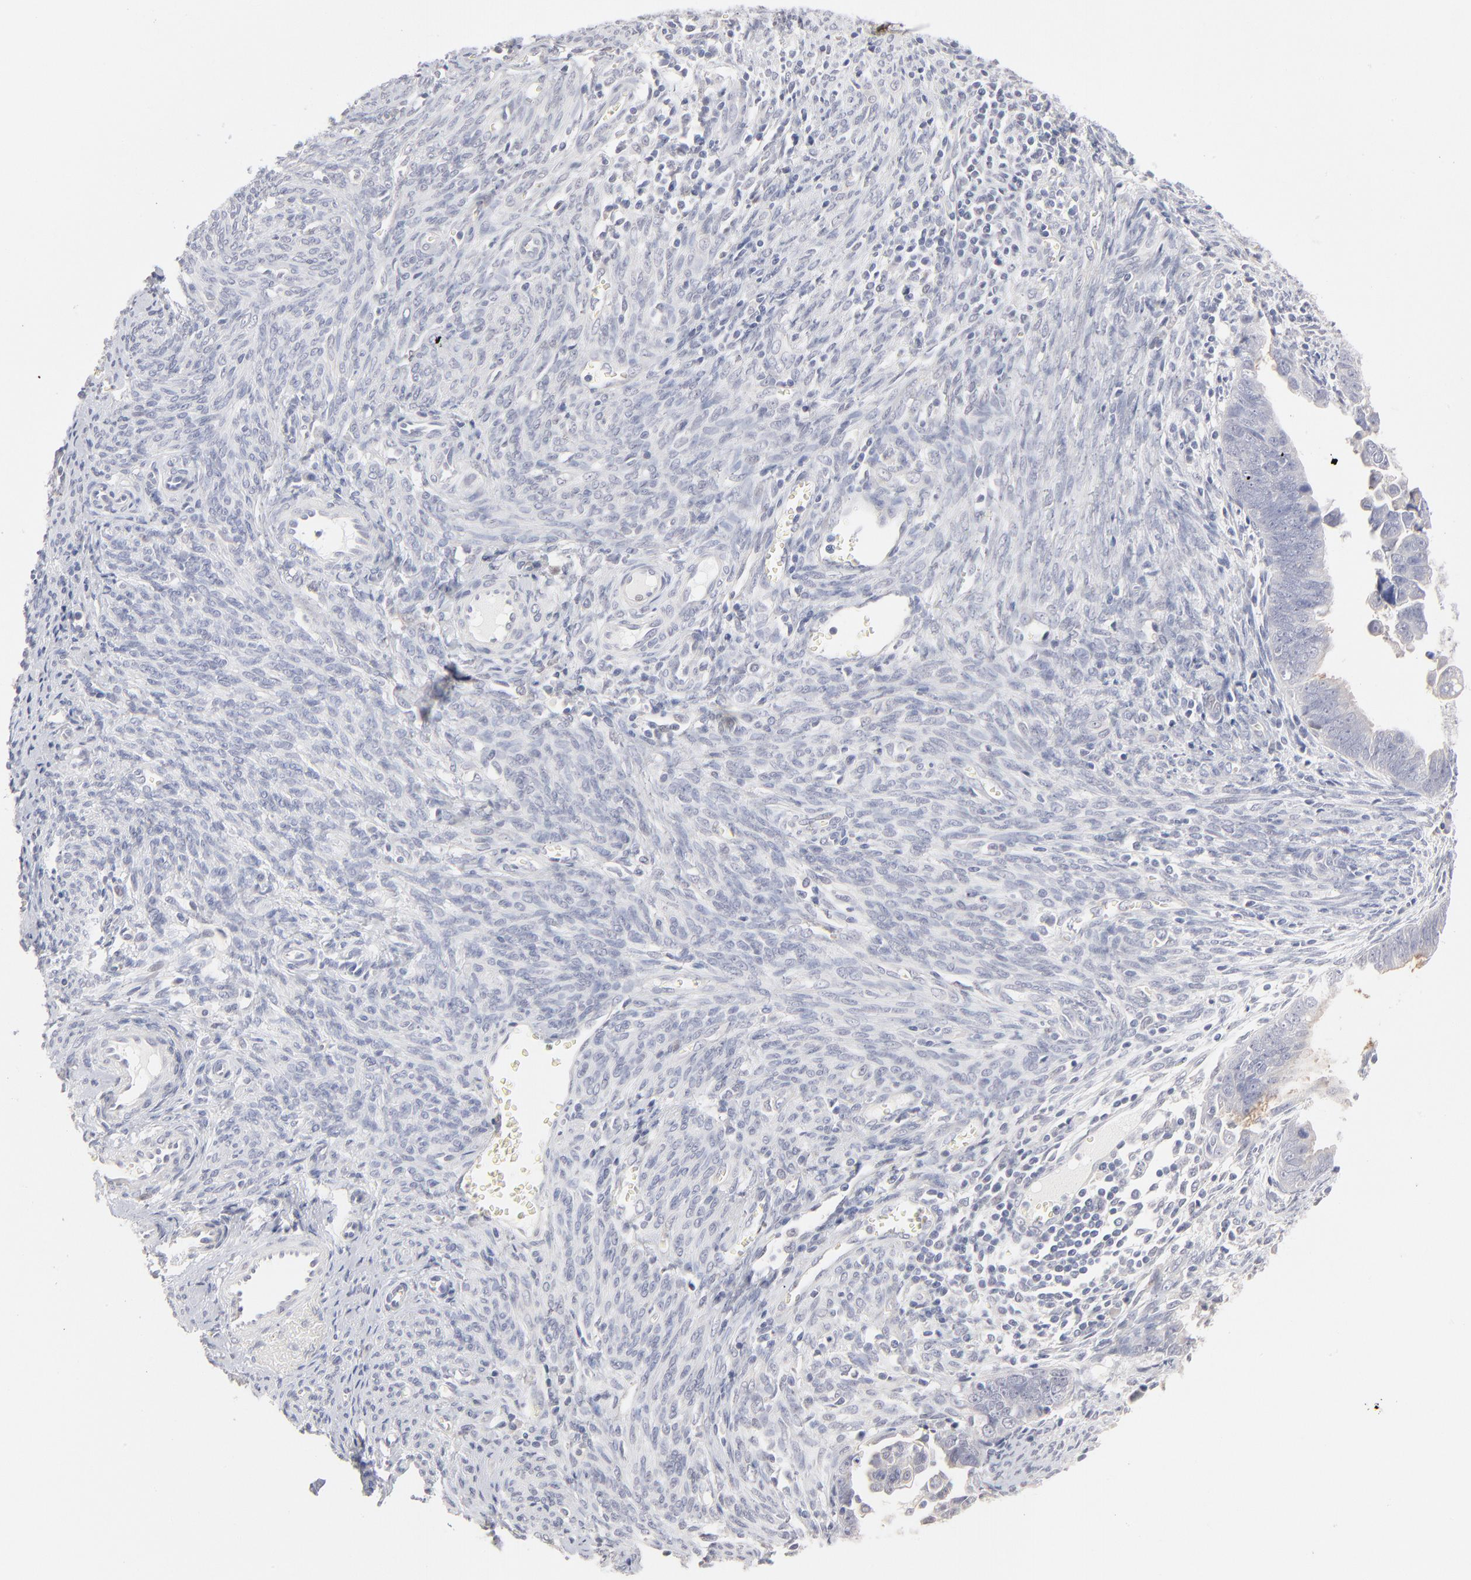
{"staining": {"intensity": "negative", "quantity": "none", "location": "none"}, "tissue": "endometrial cancer", "cell_type": "Tumor cells", "image_type": "cancer", "snomed": [{"axis": "morphology", "description": "Adenocarcinoma, NOS"}, {"axis": "topography", "description": "Endometrium"}], "caption": "High magnification brightfield microscopy of endometrial cancer (adenocarcinoma) stained with DAB (brown) and counterstained with hematoxylin (blue): tumor cells show no significant staining. (Brightfield microscopy of DAB immunohistochemistry at high magnification).", "gene": "RBM3", "patient": {"sex": "female", "age": 75}}